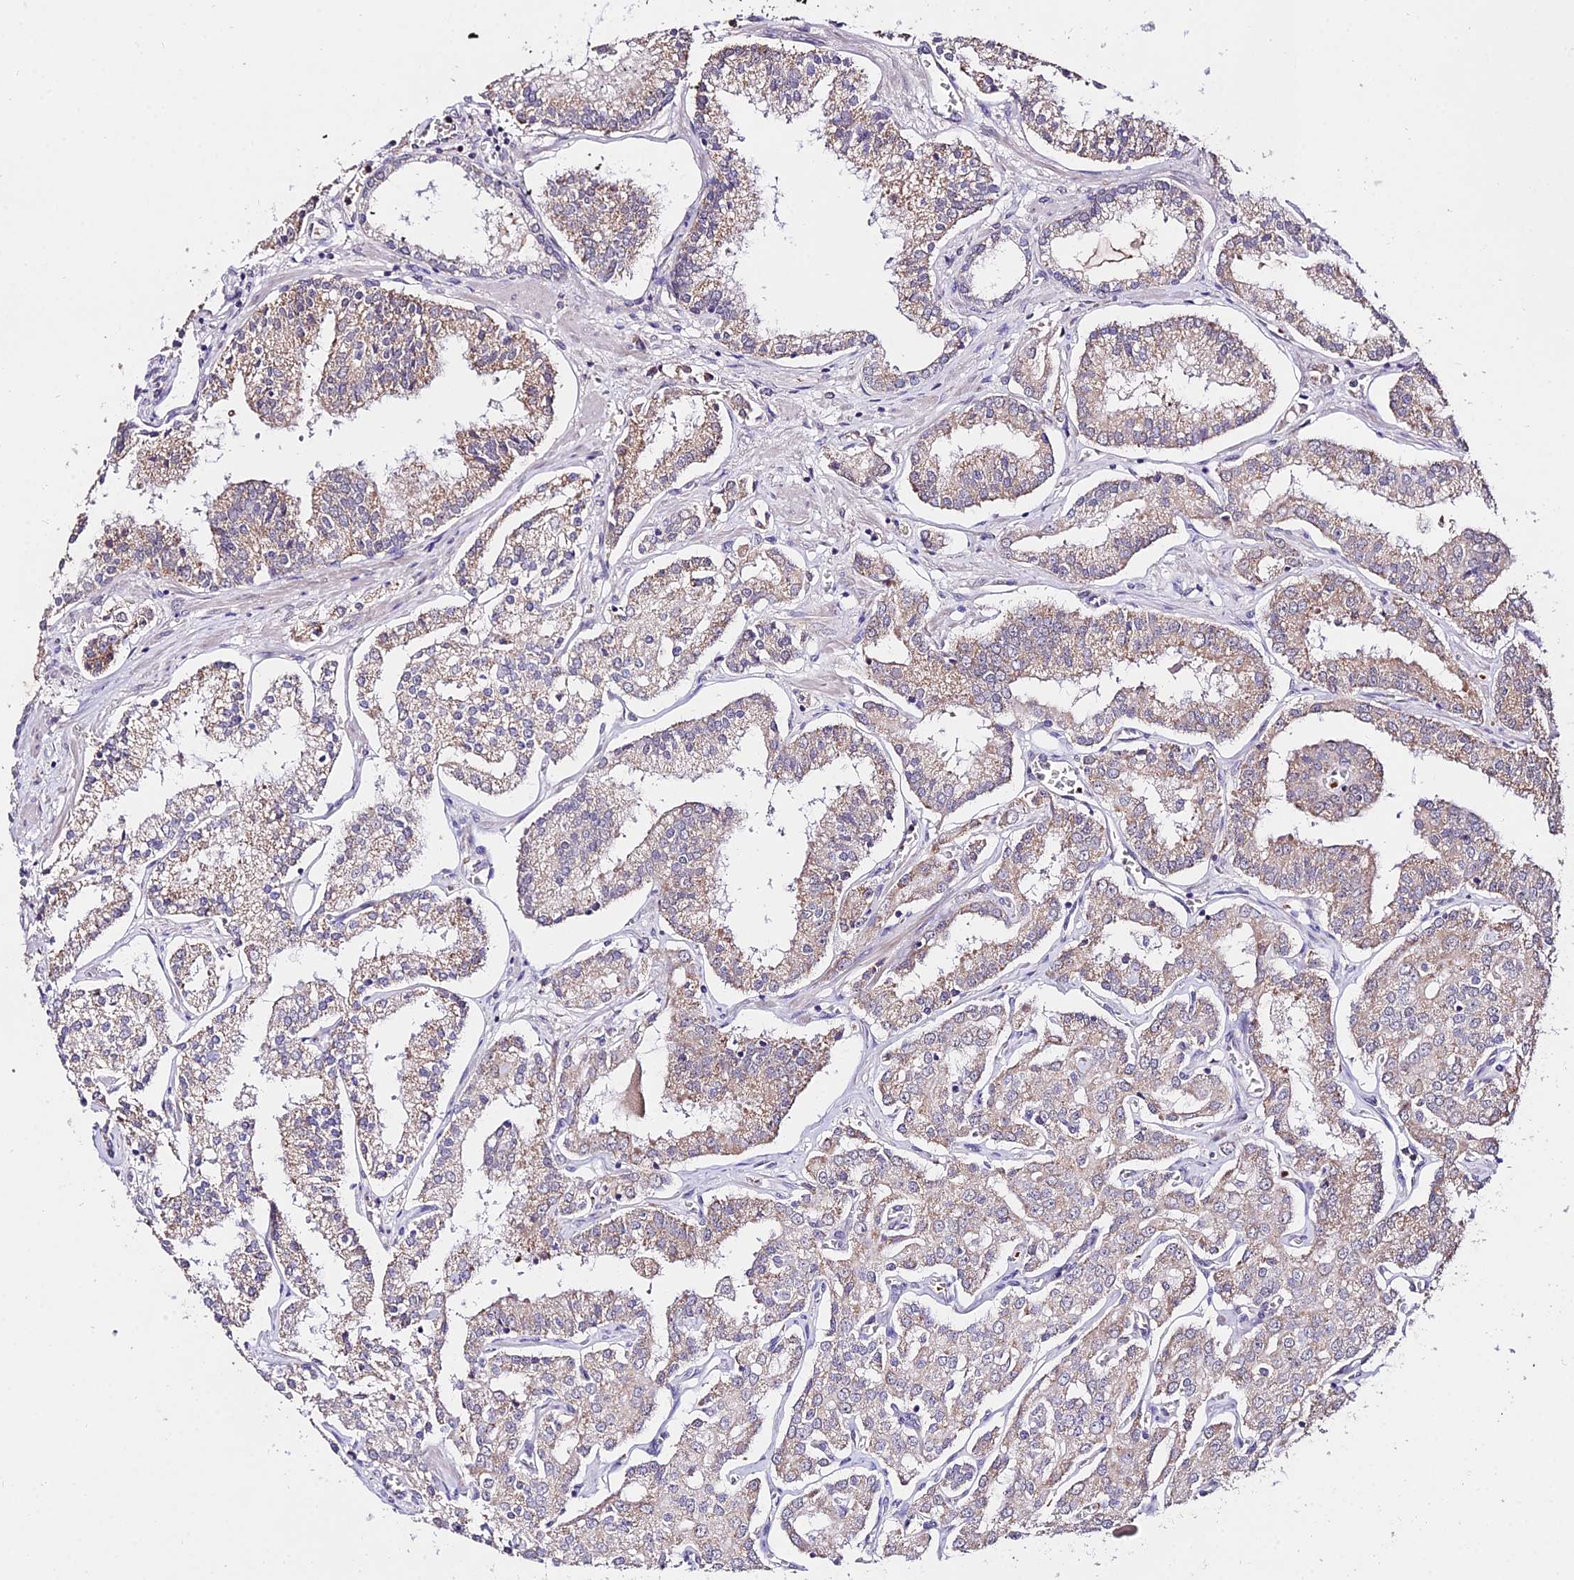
{"staining": {"intensity": "weak", "quantity": "25%-75%", "location": "cytoplasmic/membranous"}, "tissue": "prostate cancer", "cell_type": "Tumor cells", "image_type": "cancer", "snomed": [{"axis": "morphology", "description": "Adenocarcinoma, High grade"}, {"axis": "topography", "description": "Prostate"}], "caption": "Adenocarcinoma (high-grade) (prostate) tissue demonstrates weak cytoplasmic/membranous expression in about 25%-75% of tumor cells, visualized by immunohistochemistry.", "gene": "WDR5B", "patient": {"sex": "male", "age": 71}}